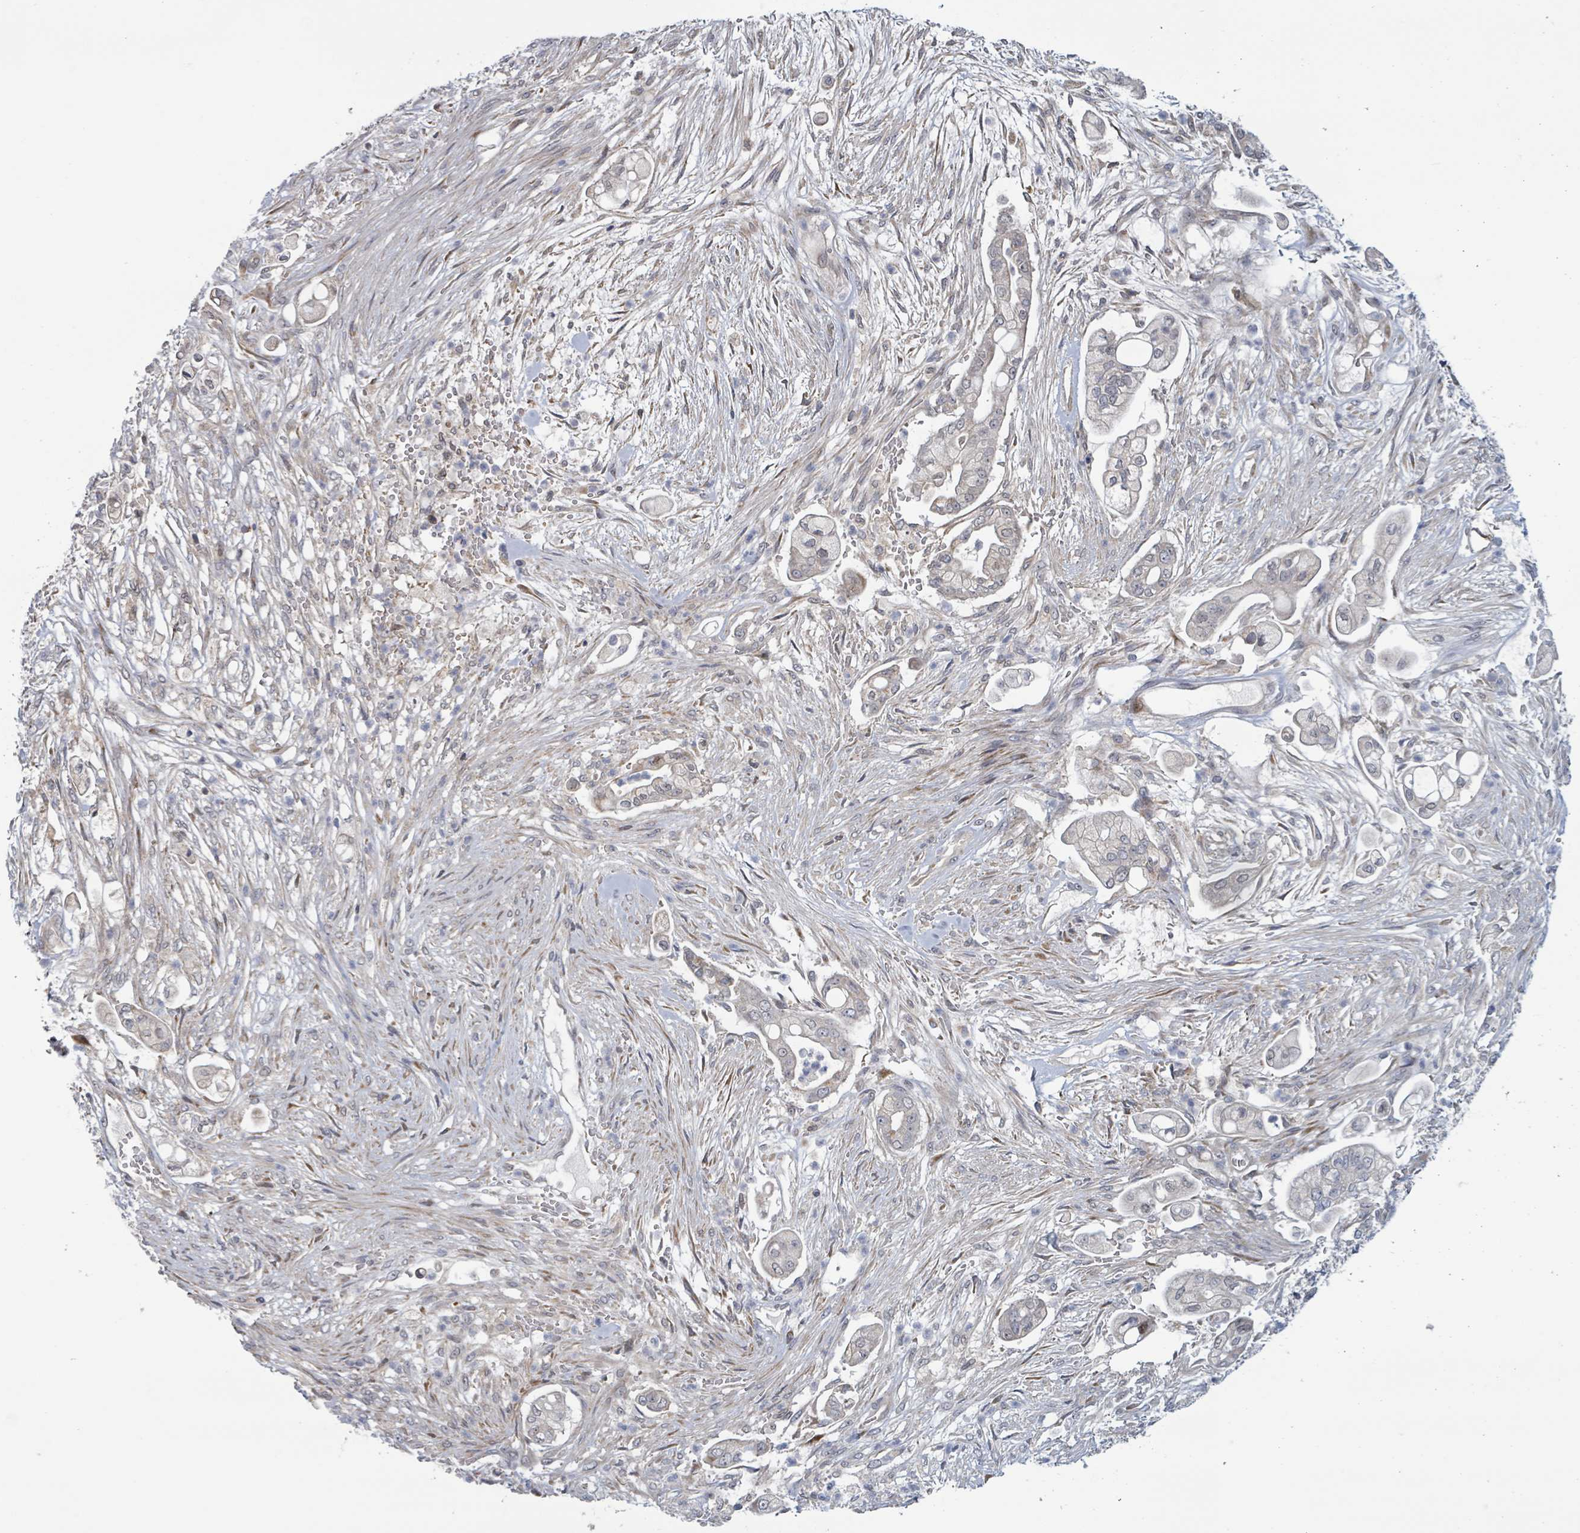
{"staining": {"intensity": "weak", "quantity": "<25%", "location": "cytoplasmic/membranous"}, "tissue": "pancreatic cancer", "cell_type": "Tumor cells", "image_type": "cancer", "snomed": [{"axis": "morphology", "description": "Adenocarcinoma, NOS"}, {"axis": "topography", "description": "Pancreas"}], "caption": "The photomicrograph shows no staining of tumor cells in pancreatic adenocarcinoma.", "gene": "HIVEP1", "patient": {"sex": "female", "age": 69}}